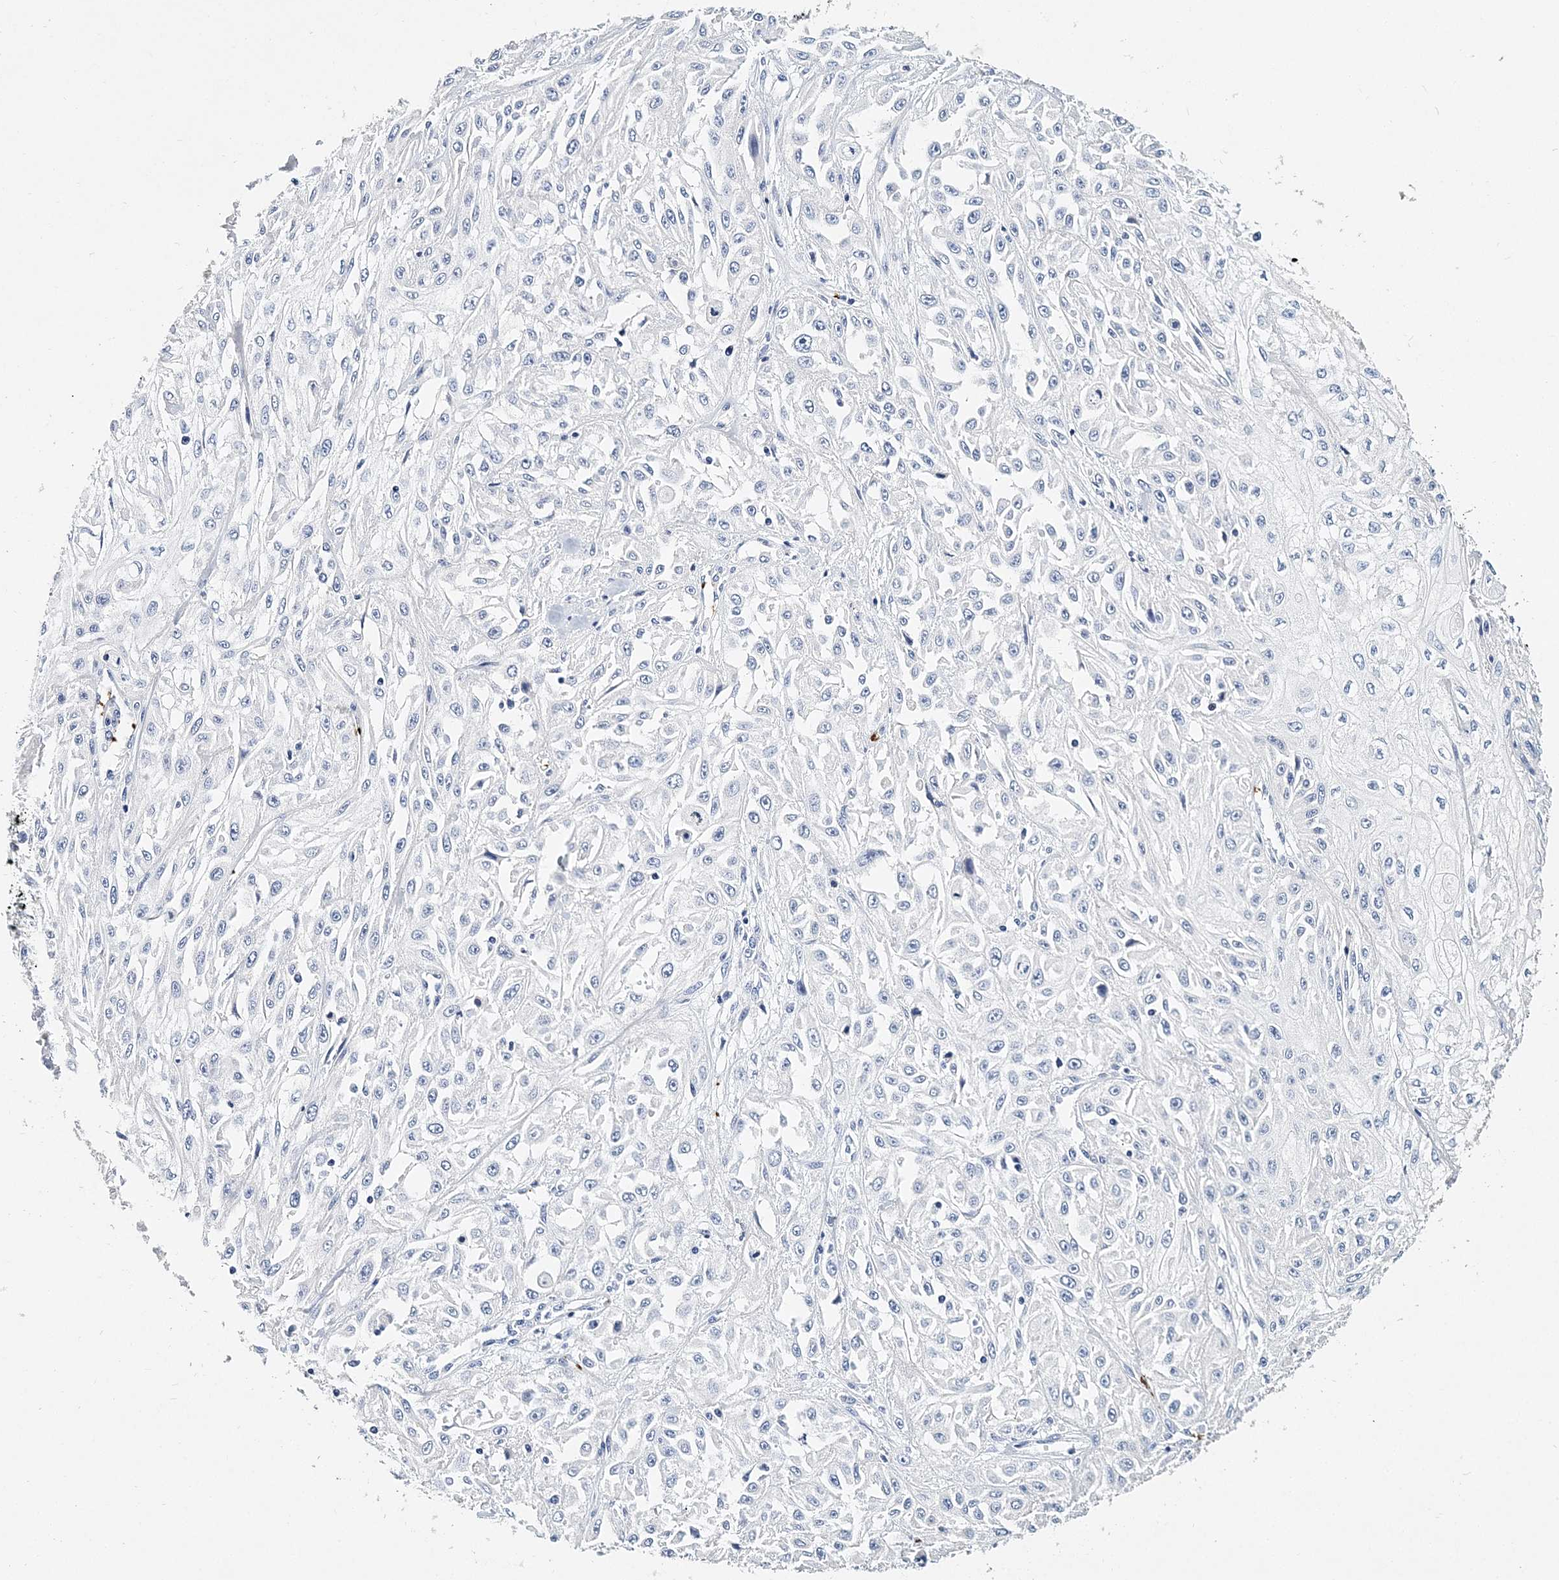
{"staining": {"intensity": "negative", "quantity": "none", "location": "none"}, "tissue": "skin cancer", "cell_type": "Tumor cells", "image_type": "cancer", "snomed": [{"axis": "morphology", "description": "Squamous cell carcinoma, NOS"}, {"axis": "morphology", "description": "Squamous cell carcinoma, metastatic, NOS"}, {"axis": "topography", "description": "Skin"}, {"axis": "topography", "description": "Lymph node"}], "caption": "The image demonstrates no significant positivity in tumor cells of skin cancer (squamous cell carcinoma).", "gene": "ITGA2B", "patient": {"sex": "male", "age": 75}}